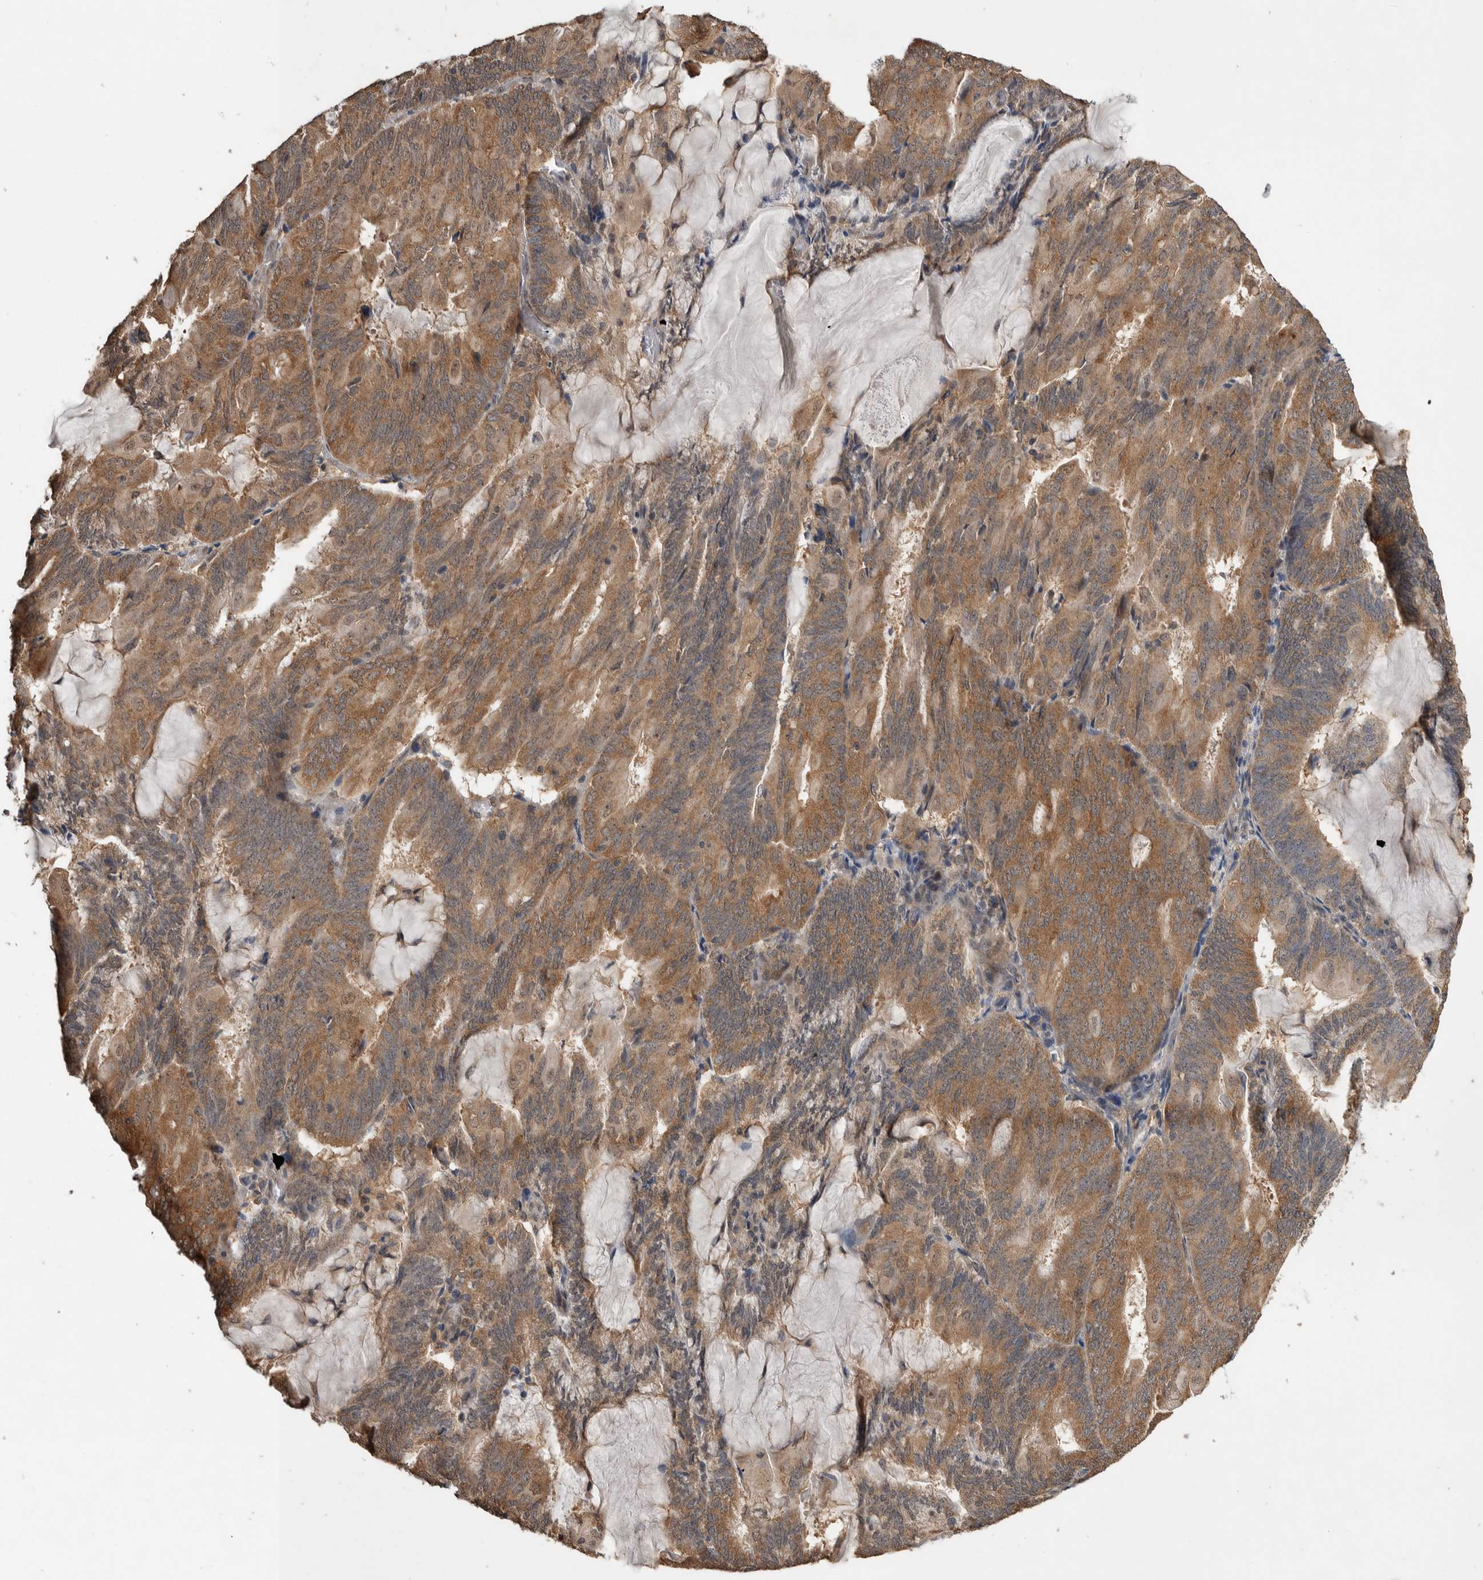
{"staining": {"intensity": "moderate", "quantity": ">75%", "location": "cytoplasmic/membranous"}, "tissue": "endometrial cancer", "cell_type": "Tumor cells", "image_type": "cancer", "snomed": [{"axis": "morphology", "description": "Adenocarcinoma, NOS"}, {"axis": "topography", "description": "Endometrium"}], "caption": "Endometrial cancer (adenocarcinoma) was stained to show a protein in brown. There is medium levels of moderate cytoplasmic/membranous expression in about >75% of tumor cells. The protein of interest is stained brown, and the nuclei are stained in blue (DAB (3,3'-diaminobenzidine) IHC with brightfield microscopy, high magnification).", "gene": "DVL2", "patient": {"sex": "female", "age": 81}}